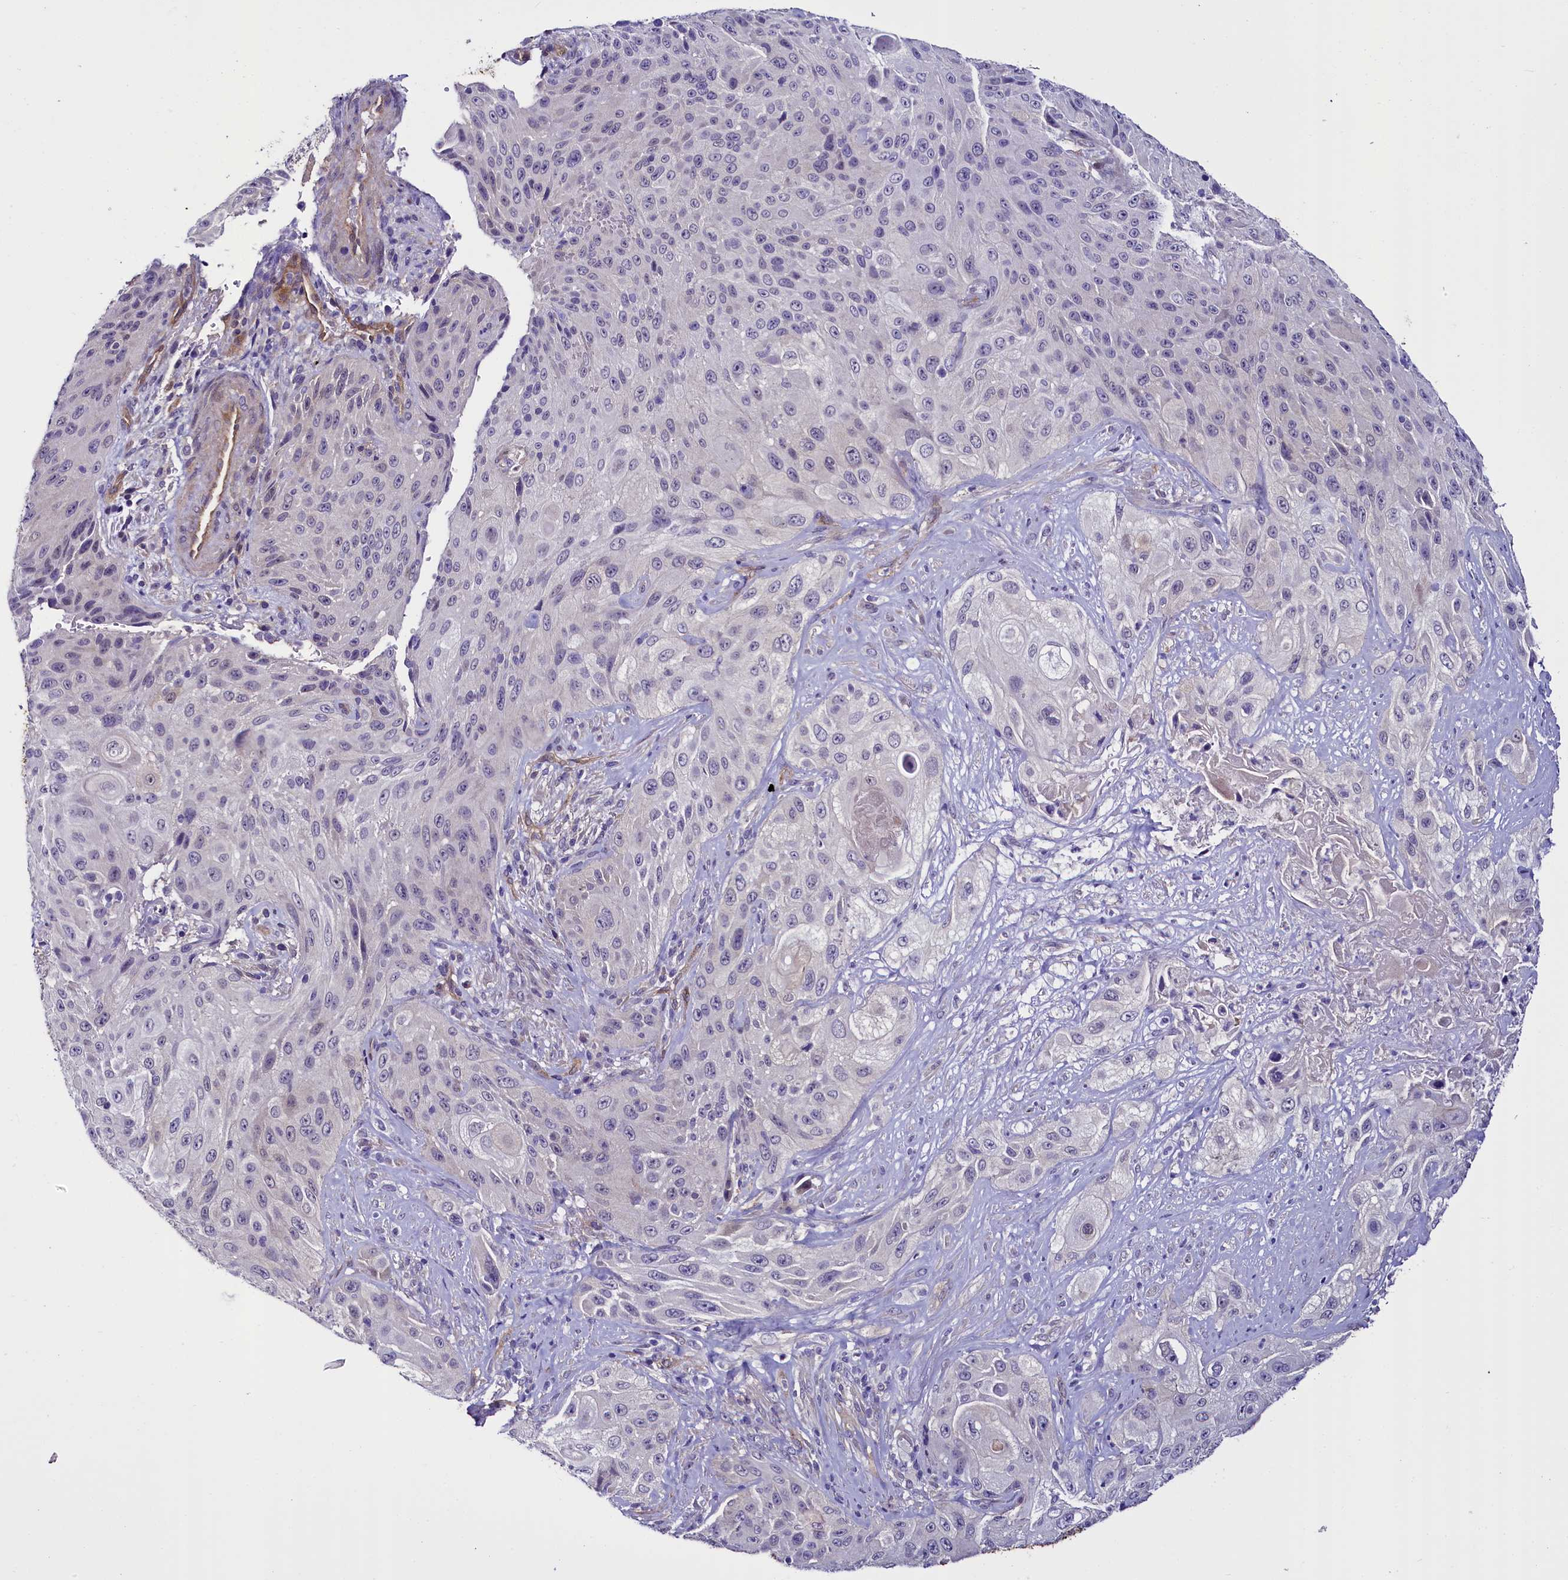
{"staining": {"intensity": "negative", "quantity": "none", "location": "none"}, "tissue": "cervical cancer", "cell_type": "Tumor cells", "image_type": "cancer", "snomed": [{"axis": "morphology", "description": "Squamous cell carcinoma, NOS"}, {"axis": "topography", "description": "Cervix"}], "caption": "DAB immunohistochemical staining of cervical cancer exhibits no significant staining in tumor cells.", "gene": "STXBP1", "patient": {"sex": "female", "age": 42}}